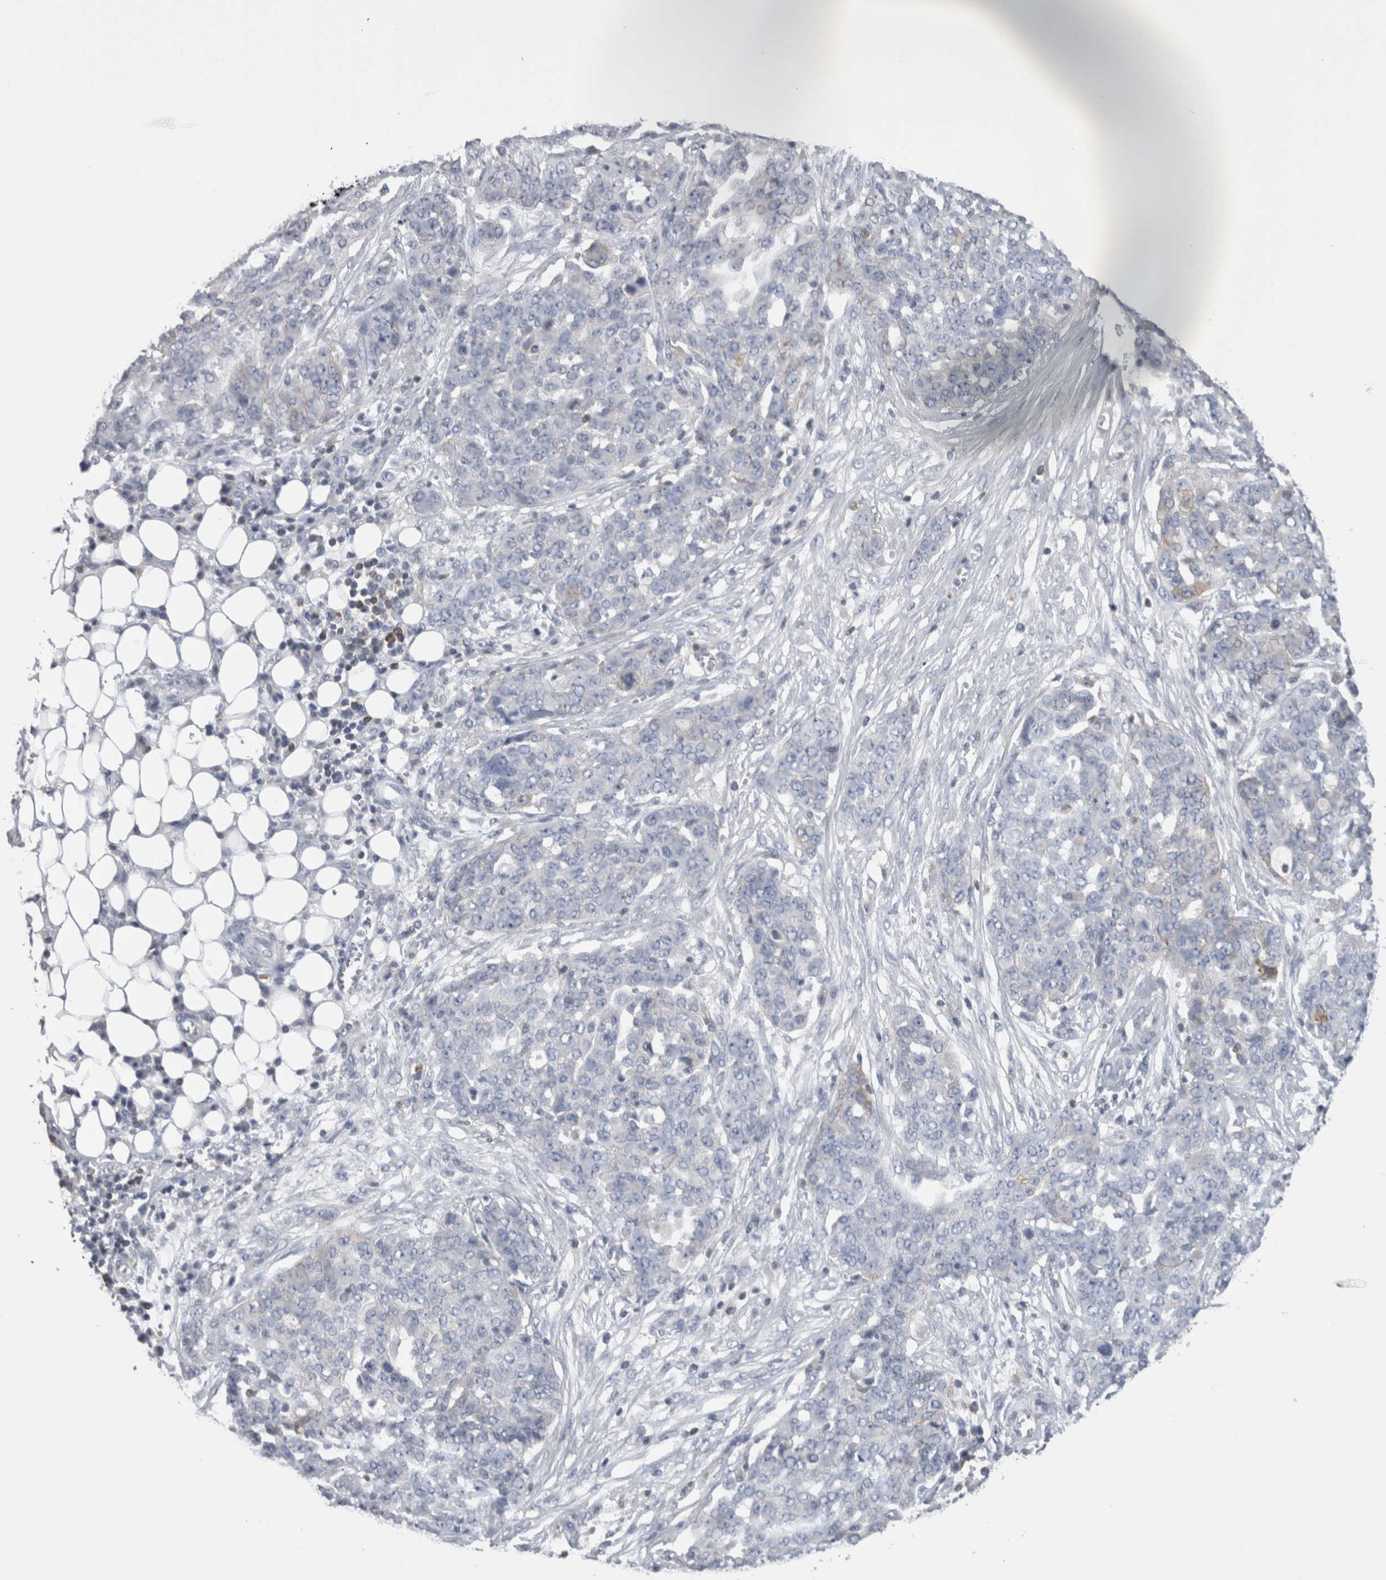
{"staining": {"intensity": "negative", "quantity": "none", "location": "none"}, "tissue": "ovarian cancer", "cell_type": "Tumor cells", "image_type": "cancer", "snomed": [{"axis": "morphology", "description": "Cystadenocarcinoma, serous, NOS"}, {"axis": "topography", "description": "Soft tissue"}, {"axis": "topography", "description": "Ovary"}], "caption": "Immunohistochemistry (IHC) micrograph of neoplastic tissue: human serous cystadenocarcinoma (ovarian) stained with DAB displays no significant protein expression in tumor cells.", "gene": "DCTN6", "patient": {"sex": "female", "age": 57}}